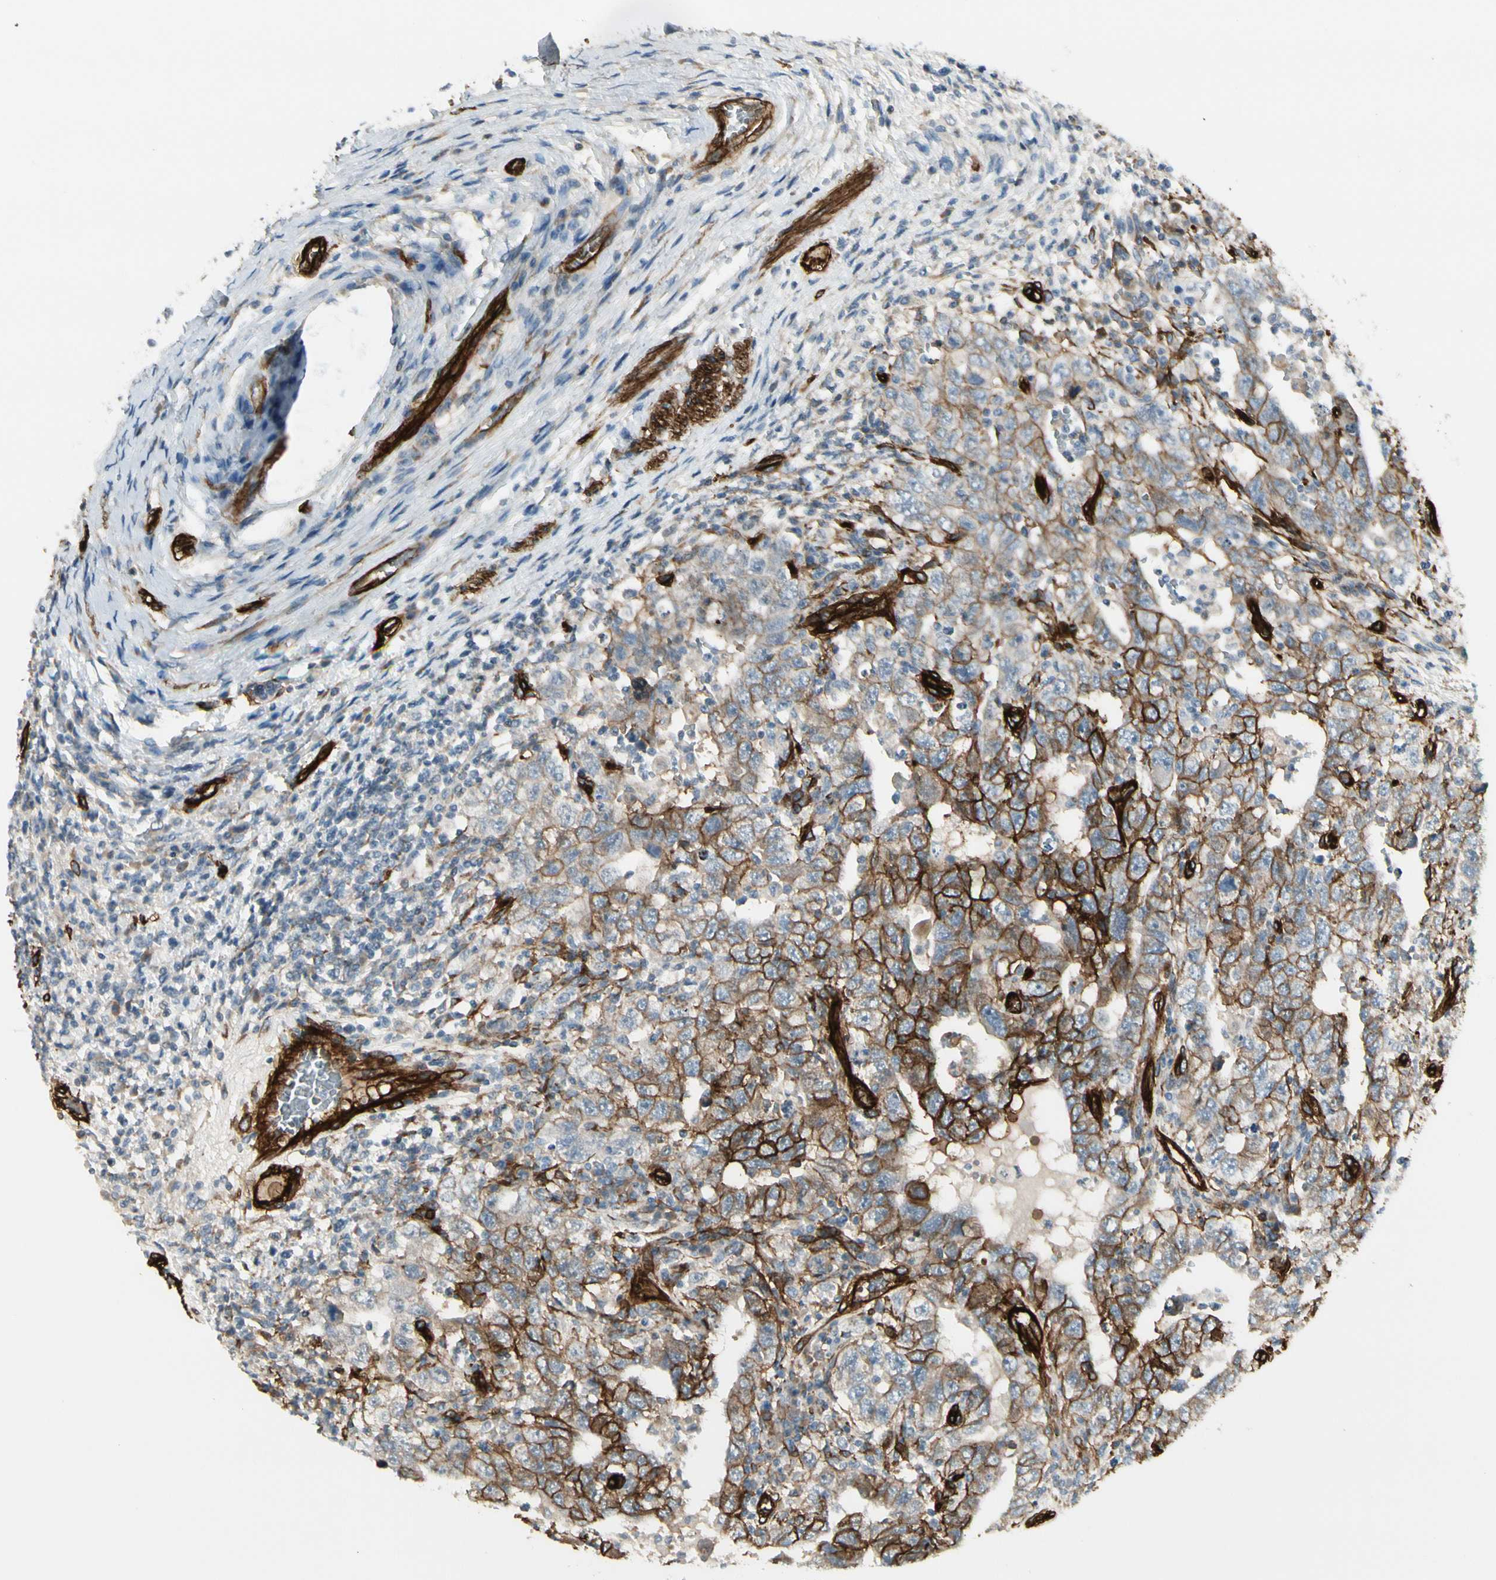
{"staining": {"intensity": "strong", "quantity": ">75%", "location": "cytoplasmic/membranous"}, "tissue": "testis cancer", "cell_type": "Tumor cells", "image_type": "cancer", "snomed": [{"axis": "morphology", "description": "Carcinoma, Embryonal, NOS"}, {"axis": "topography", "description": "Testis"}], "caption": "Testis cancer stained with immunohistochemistry demonstrates strong cytoplasmic/membranous expression in approximately >75% of tumor cells.", "gene": "MCAM", "patient": {"sex": "male", "age": 26}}